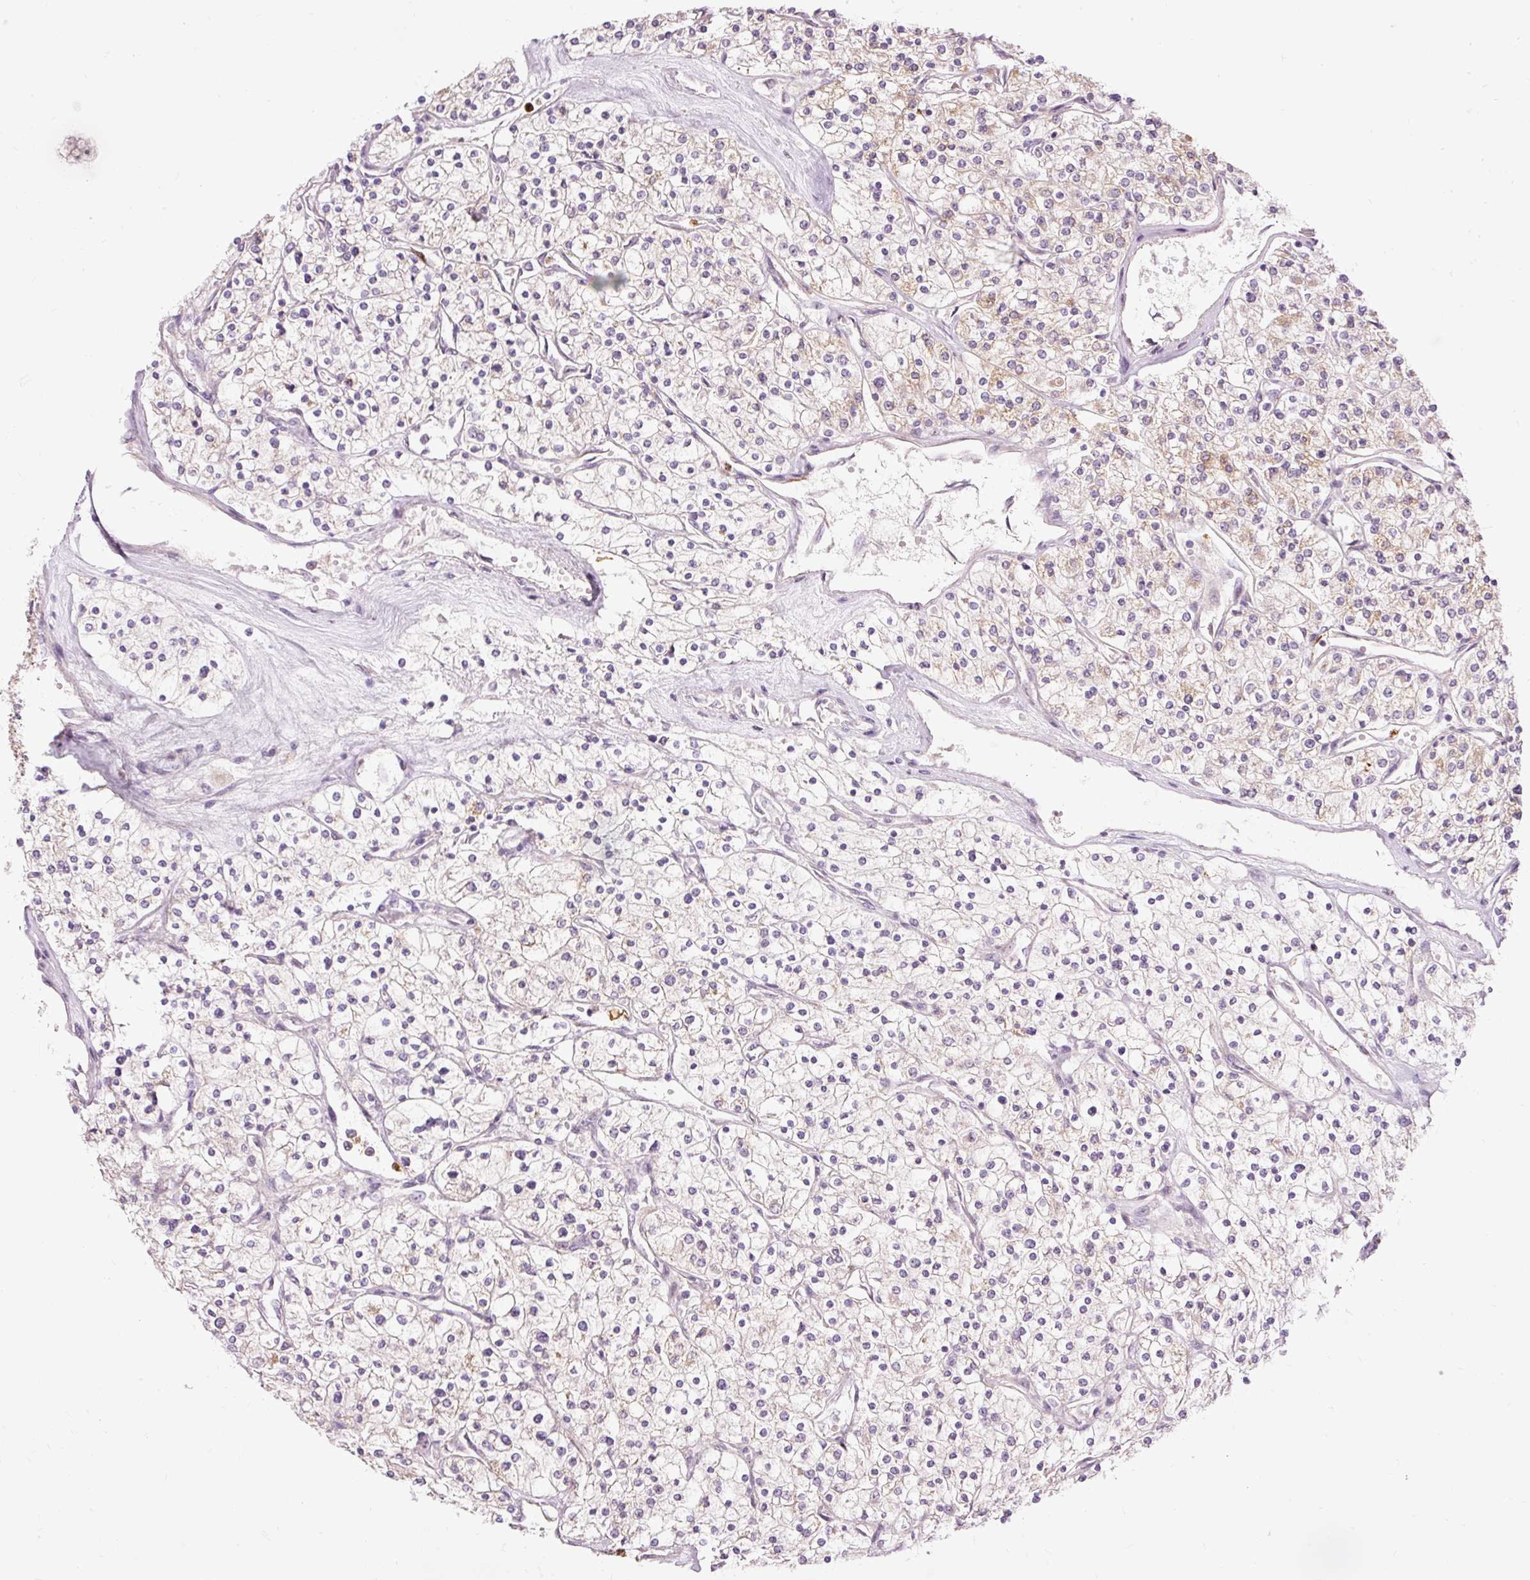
{"staining": {"intensity": "moderate", "quantity": "<25%", "location": "cytoplasmic/membranous"}, "tissue": "renal cancer", "cell_type": "Tumor cells", "image_type": "cancer", "snomed": [{"axis": "morphology", "description": "Adenocarcinoma, NOS"}, {"axis": "topography", "description": "Kidney"}], "caption": "A histopathology image of human adenocarcinoma (renal) stained for a protein displays moderate cytoplasmic/membranous brown staining in tumor cells. The staining was performed using DAB, with brown indicating positive protein expression. Nuclei are stained blue with hematoxylin.", "gene": "PRDX5", "patient": {"sex": "male", "age": 80}}